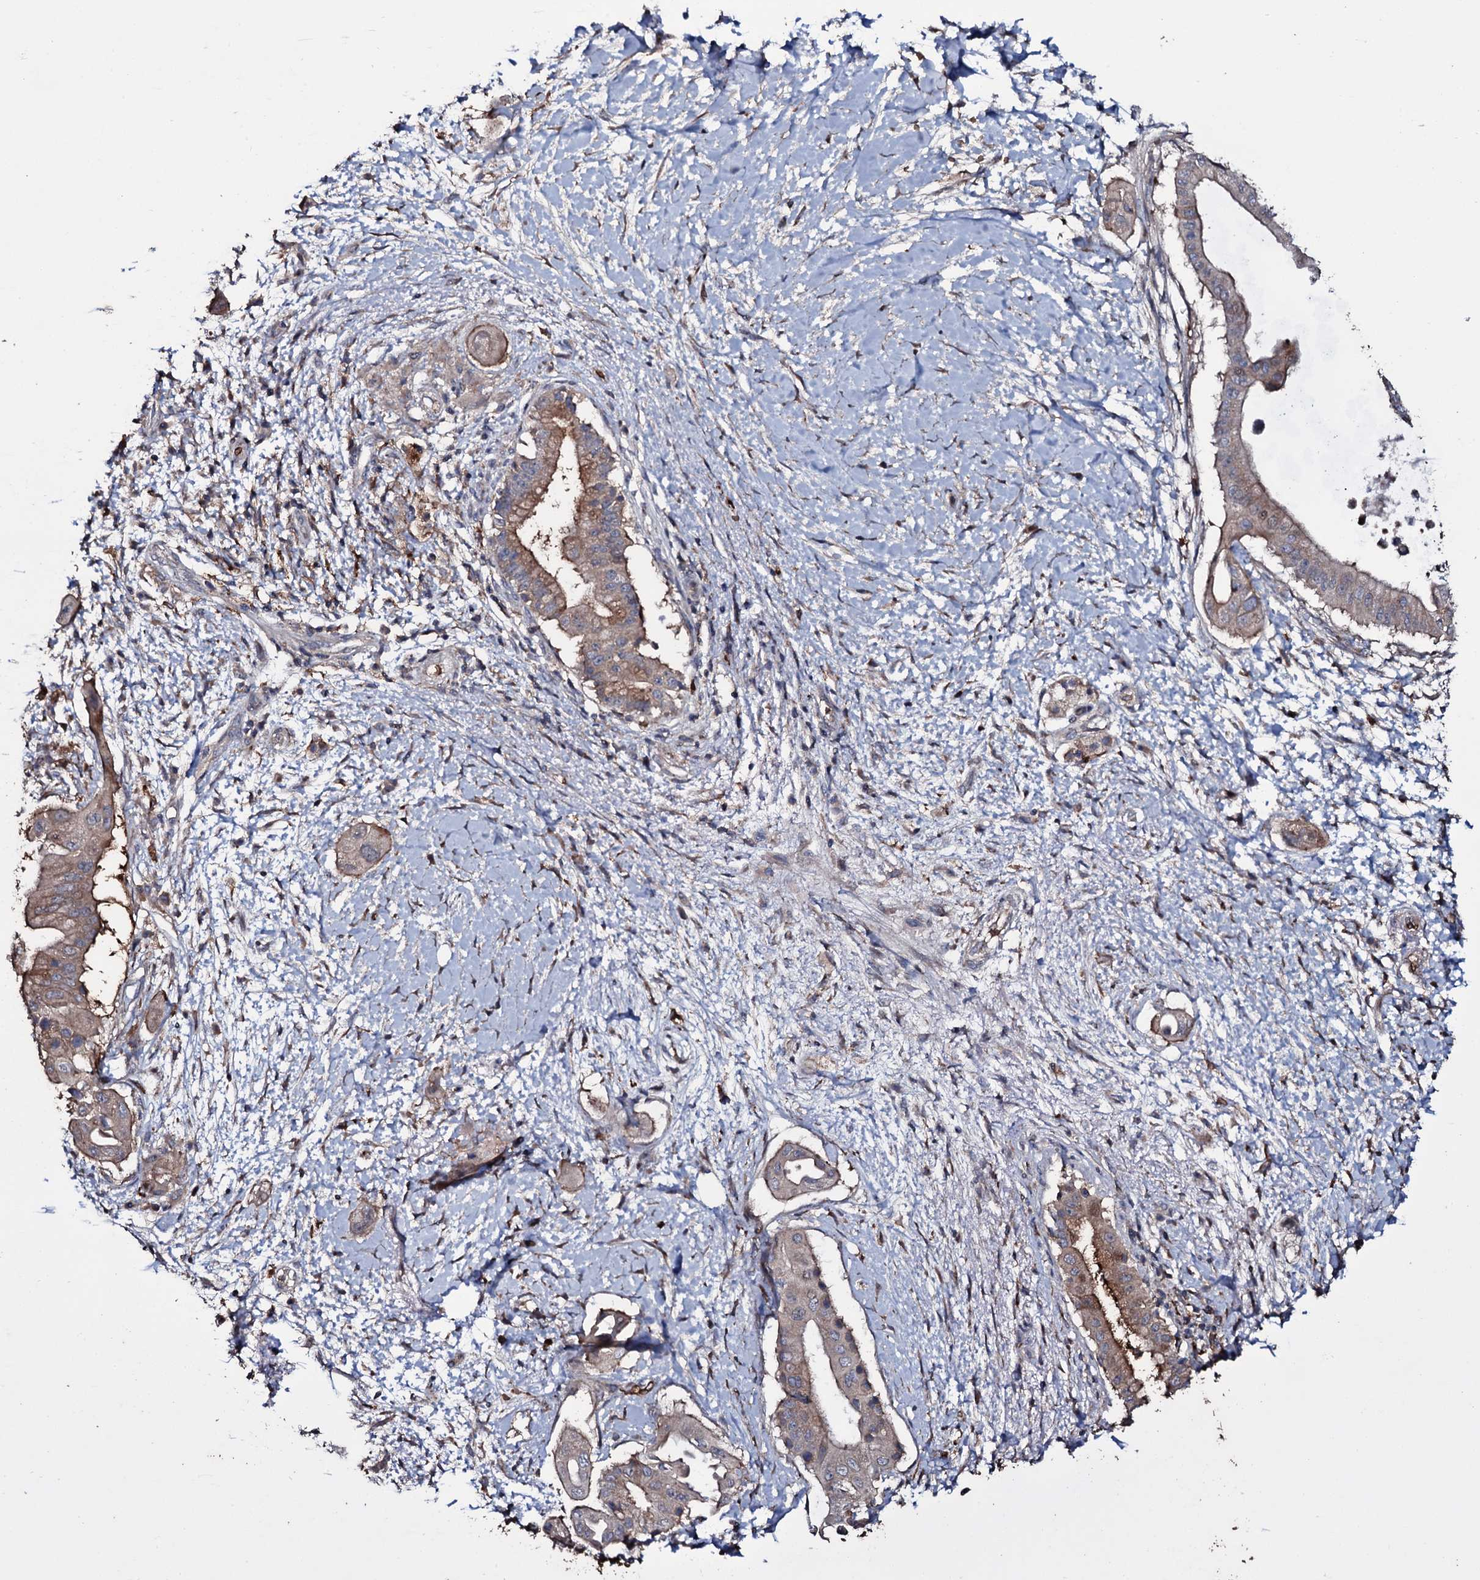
{"staining": {"intensity": "moderate", "quantity": "25%-75%", "location": "cytoplasmic/membranous"}, "tissue": "pancreatic cancer", "cell_type": "Tumor cells", "image_type": "cancer", "snomed": [{"axis": "morphology", "description": "Adenocarcinoma, NOS"}, {"axis": "topography", "description": "Pancreas"}], "caption": "Adenocarcinoma (pancreatic) stained with a protein marker exhibits moderate staining in tumor cells.", "gene": "ZSWIM8", "patient": {"sex": "male", "age": 68}}